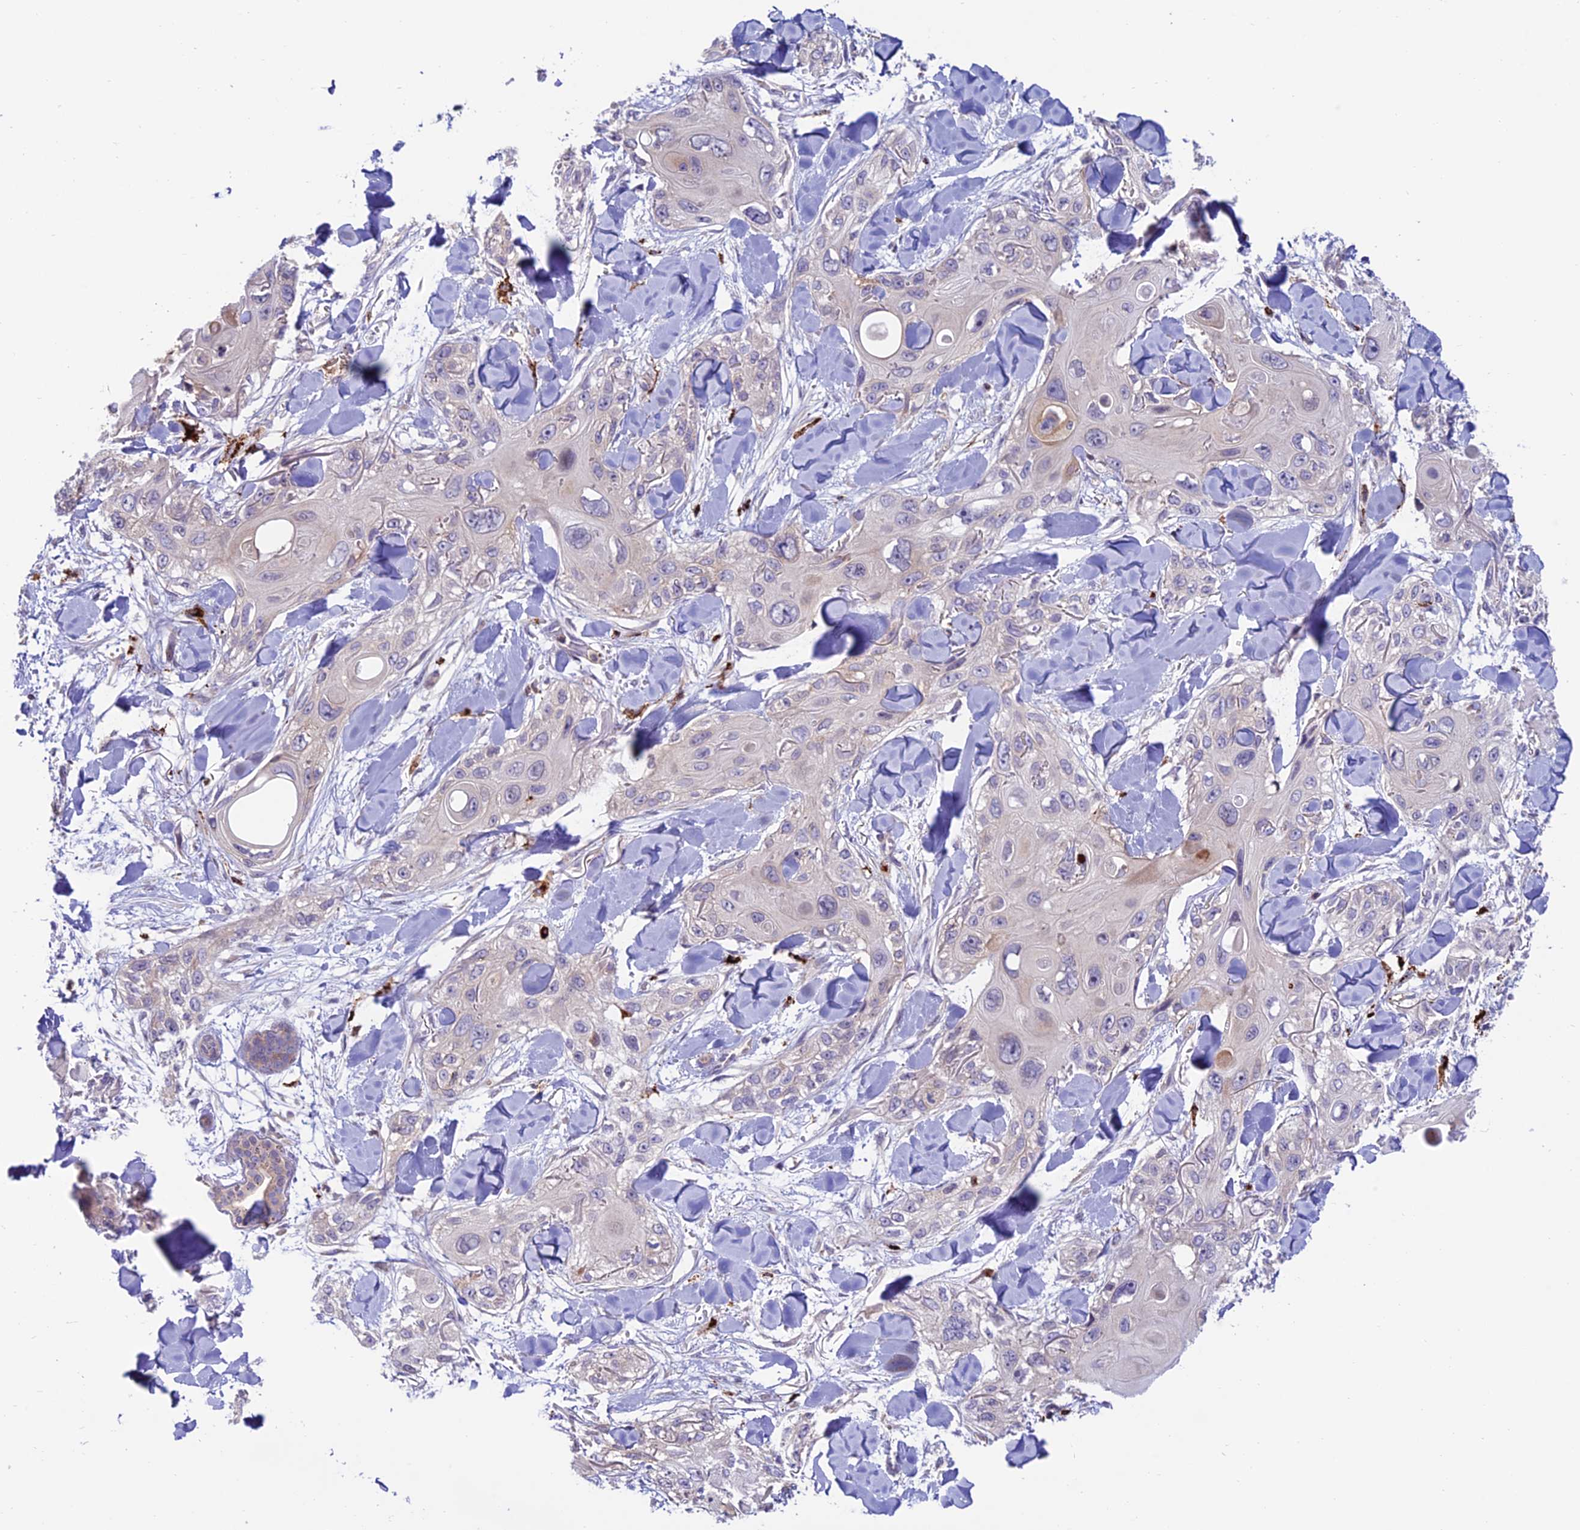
{"staining": {"intensity": "negative", "quantity": "none", "location": "none"}, "tissue": "skin cancer", "cell_type": "Tumor cells", "image_type": "cancer", "snomed": [{"axis": "morphology", "description": "Normal tissue, NOS"}, {"axis": "morphology", "description": "Squamous cell carcinoma, NOS"}, {"axis": "topography", "description": "Skin"}], "caption": "Immunohistochemistry (IHC) histopathology image of neoplastic tissue: human squamous cell carcinoma (skin) stained with DAB displays no significant protein positivity in tumor cells. The staining was performed using DAB to visualize the protein expression in brown, while the nuclei were stained in blue with hematoxylin (Magnification: 20x).", "gene": "ARHGEF18", "patient": {"sex": "male", "age": 72}}